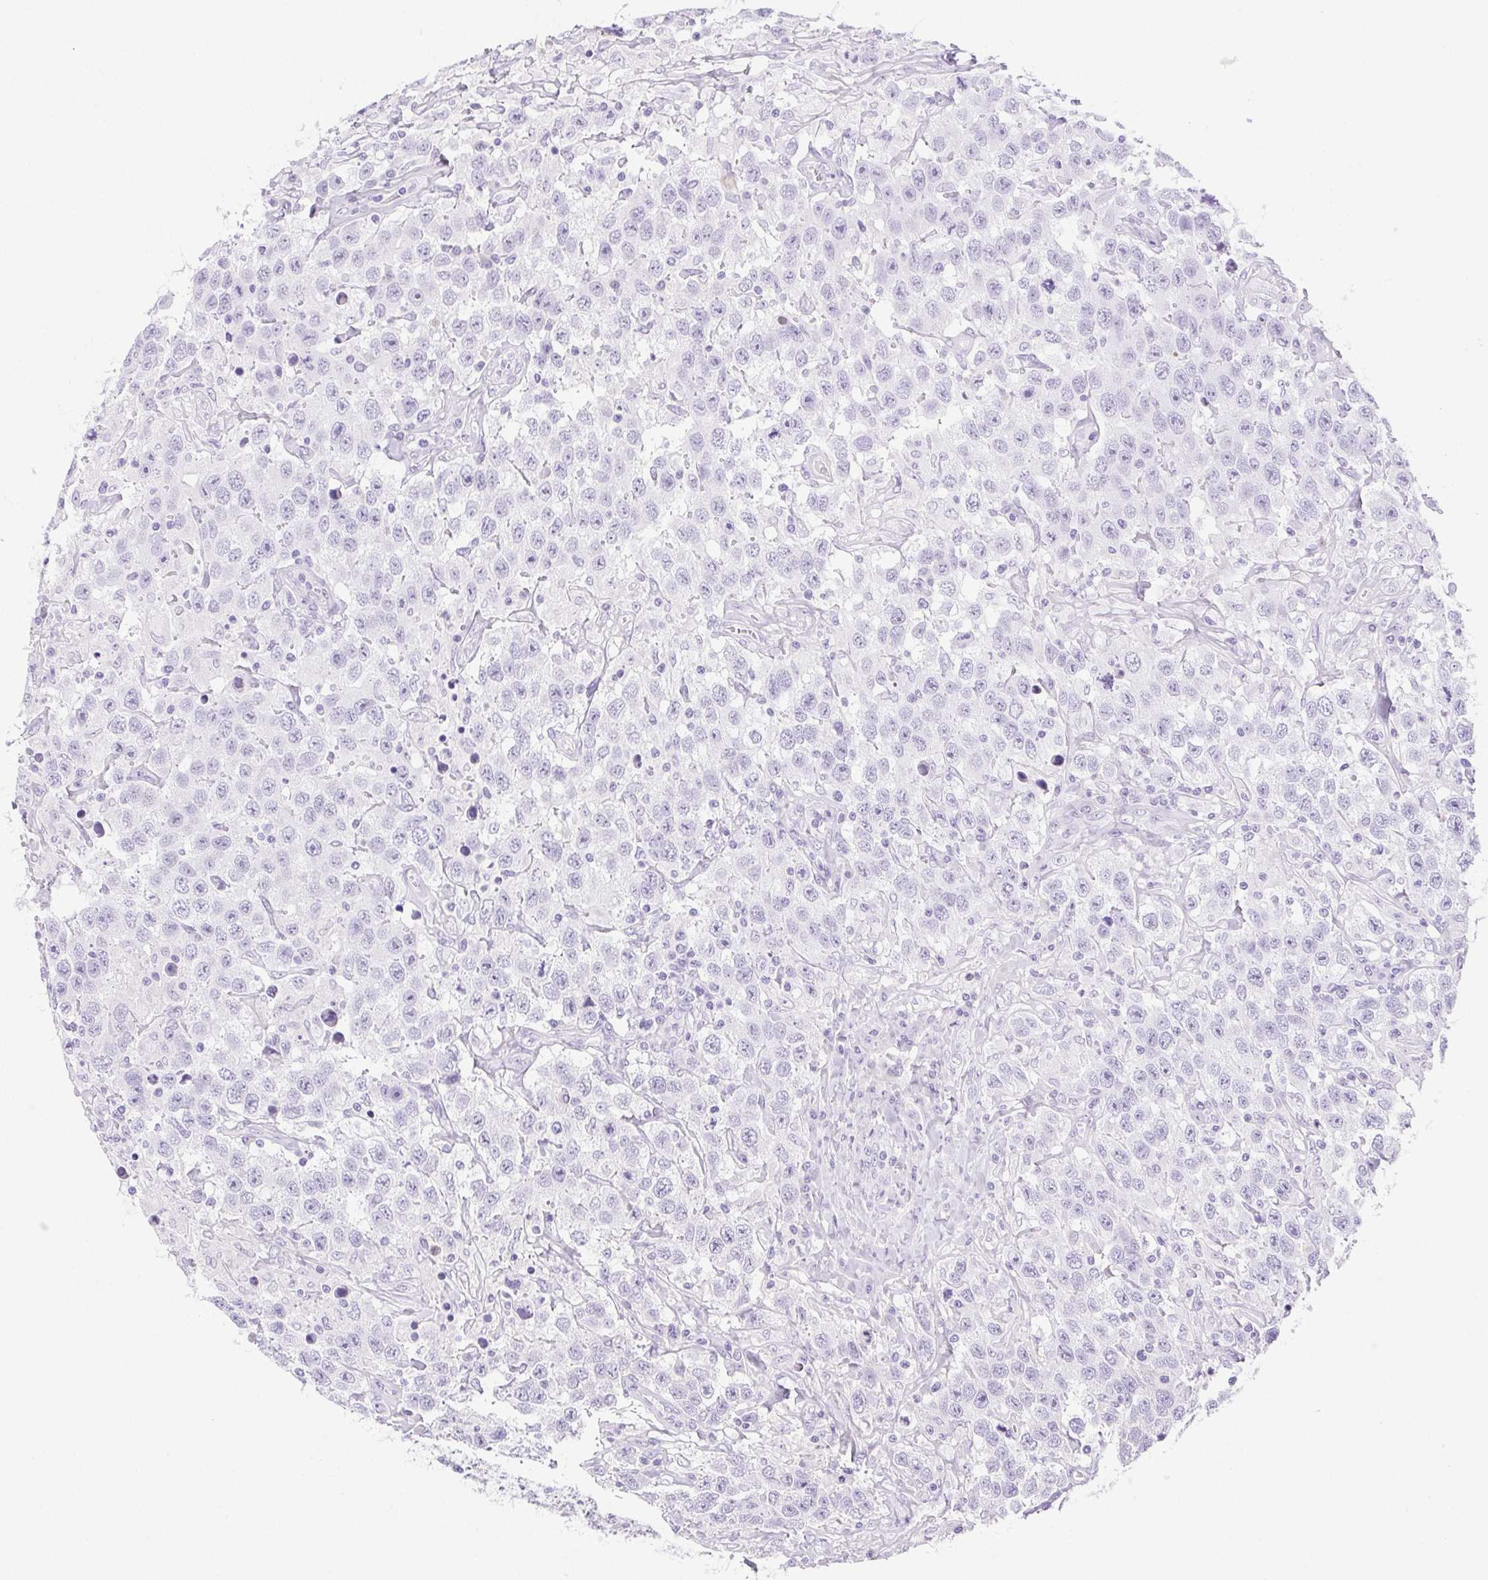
{"staining": {"intensity": "negative", "quantity": "none", "location": "none"}, "tissue": "testis cancer", "cell_type": "Tumor cells", "image_type": "cancer", "snomed": [{"axis": "morphology", "description": "Seminoma, NOS"}, {"axis": "topography", "description": "Testis"}], "caption": "Immunohistochemistry image of seminoma (testis) stained for a protein (brown), which reveals no staining in tumor cells.", "gene": "PAPPA2", "patient": {"sex": "male", "age": 41}}